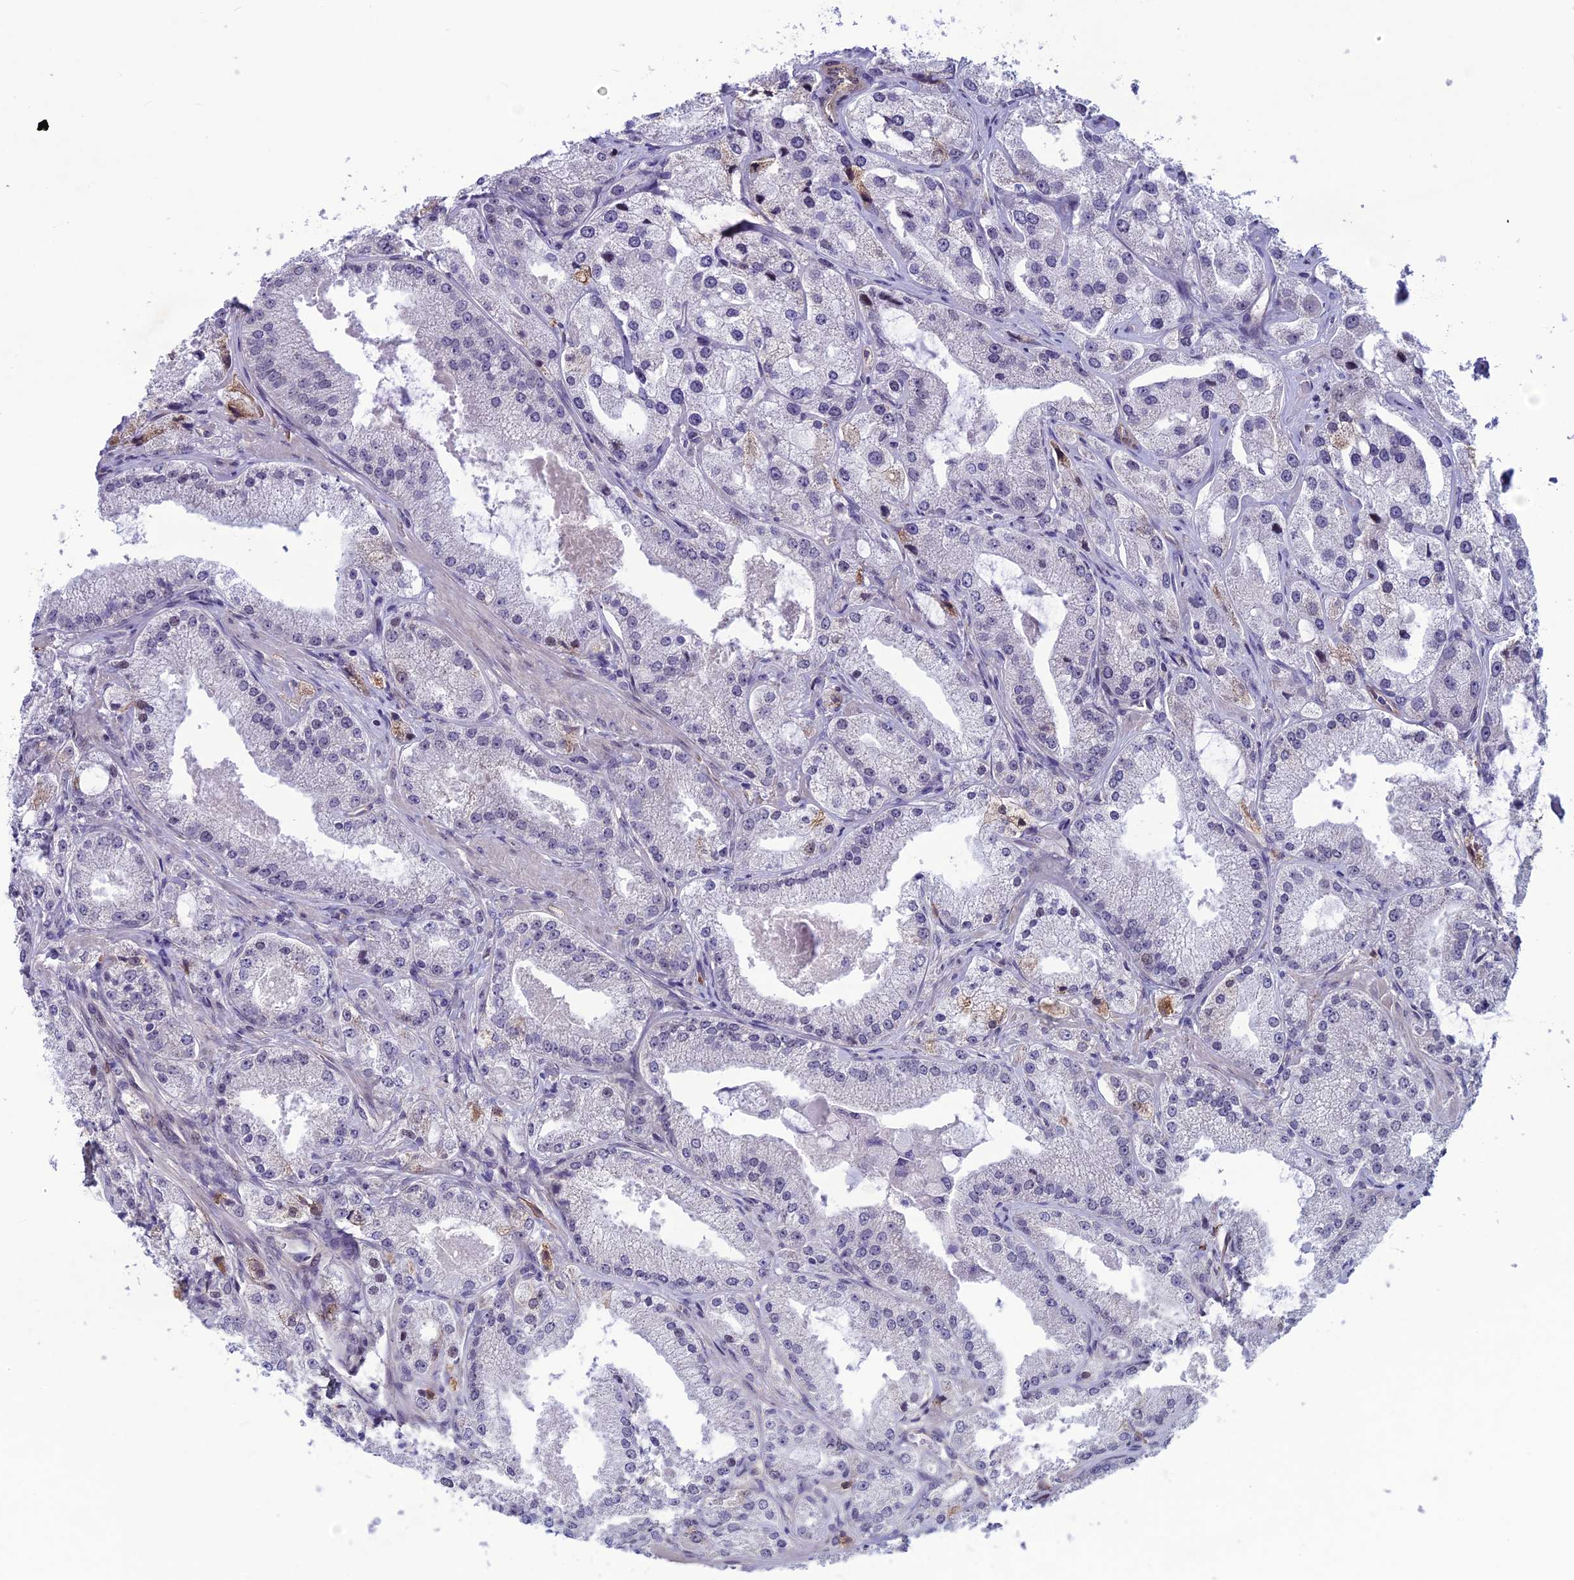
{"staining": {"intensity": "negative", "quantity": "none", "location": "none"}, "tissue": "prostate cancer", "cell_type": "Tumor cells", "image_type": "cancer", "snomed": [{"axis": "morphology", "description": "Adenocarcinoma, Low grade"}, {"axis": "topography", "description": "Prostate"}], "caption": "Tumor cells are negative for brown protein staining in low-grade adenocarcinoma (prostate).", "gene": "FKBPL", "patient": {"sex": "male", "age": 69}}